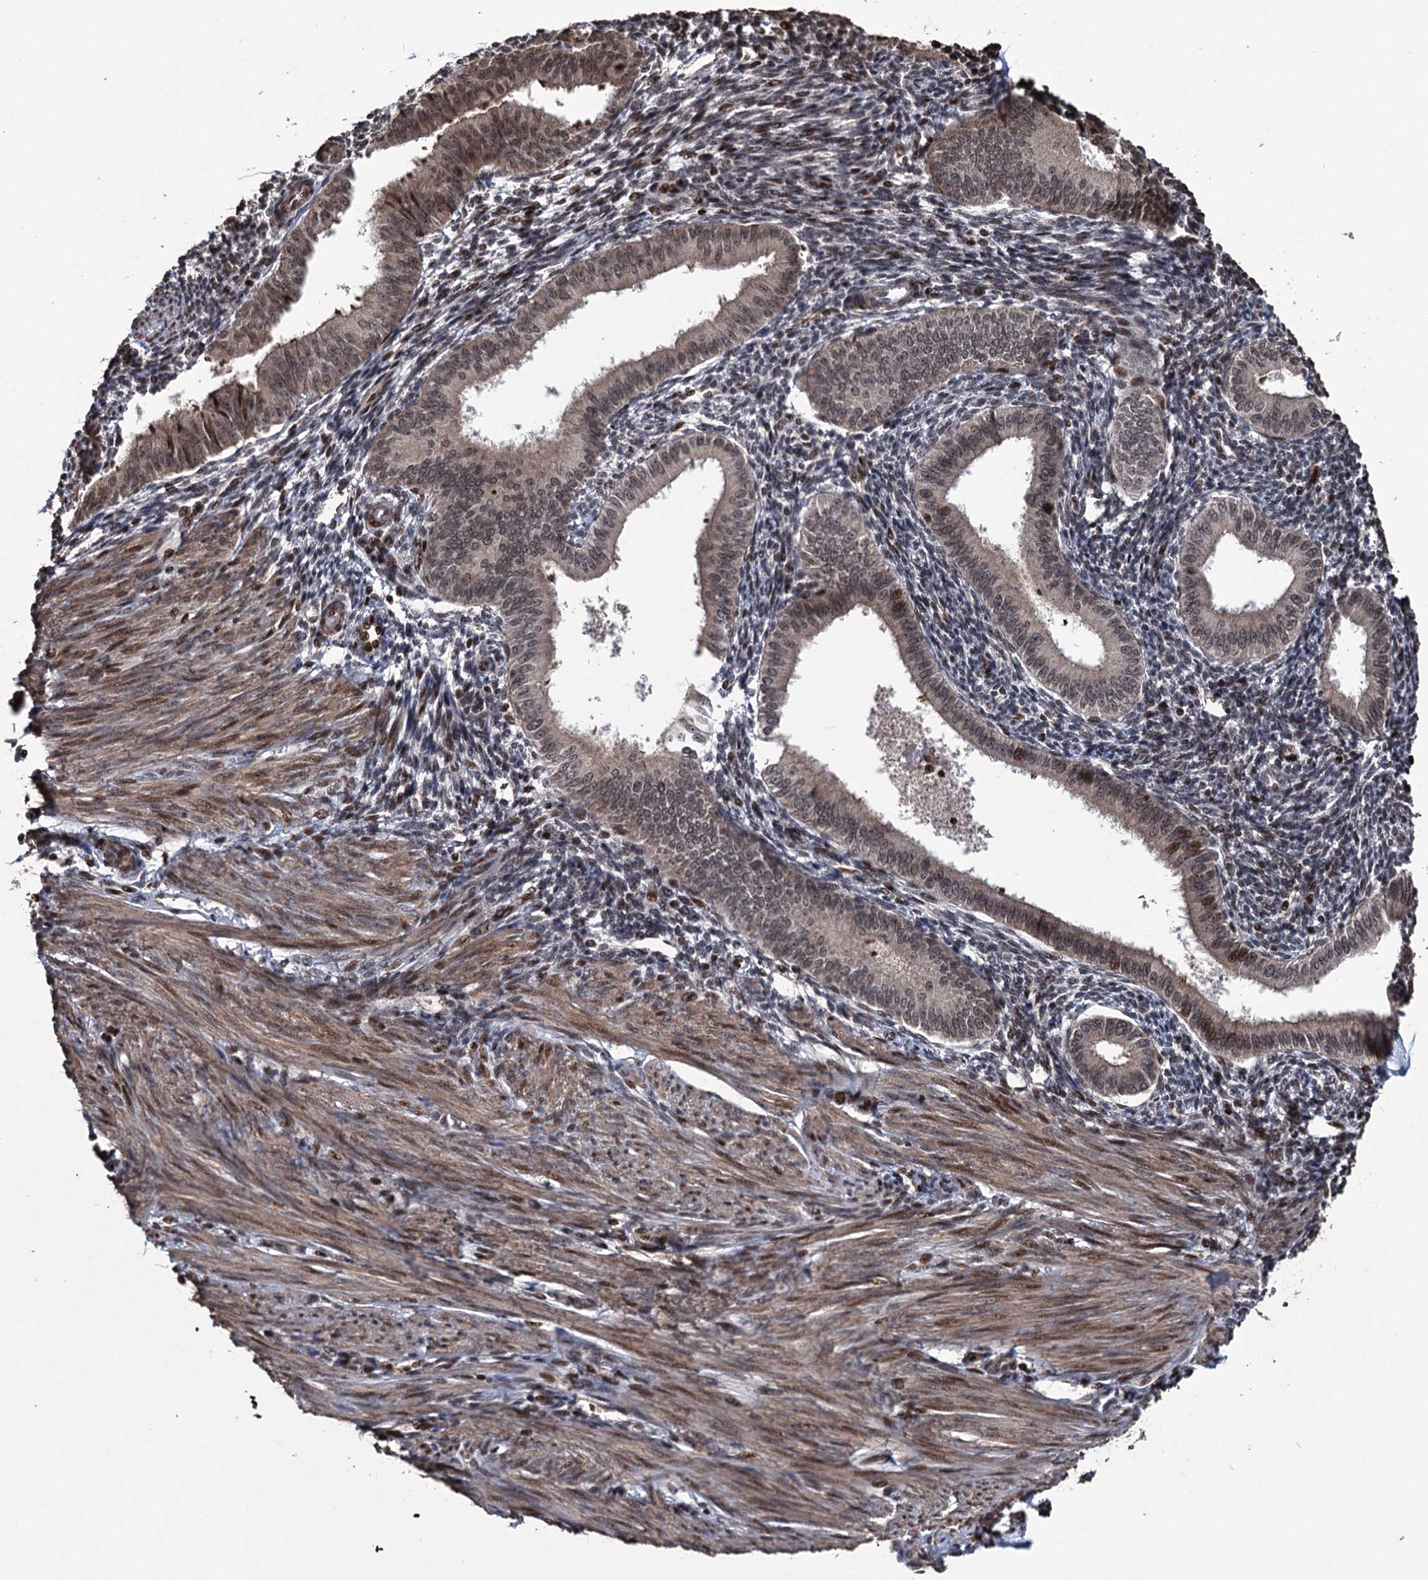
{"staining": {"intensity": "moderate", "quantity": "<25%", "location": "nuclear"}, "tissue": "endometrium", "cell_type": "Cells in endometrial stroma", "image_type": "normal", "snomed": [{"axis": "morphology", "description": "Normal tissue, NOS"}, {"axis": "topography", "description": "Uterus"}, {"axis": "topography", "description": "Endometrium"}], "caption": "Protein expression analysis of normal human endometrium reveals moderate nuclear expression in about <25% of cells in endometrial stroma. (Brightfield microscopy of DAB IHC at high magnification).", "gene": "EYA4", "patient": {"sex": "female", "age": 48}}